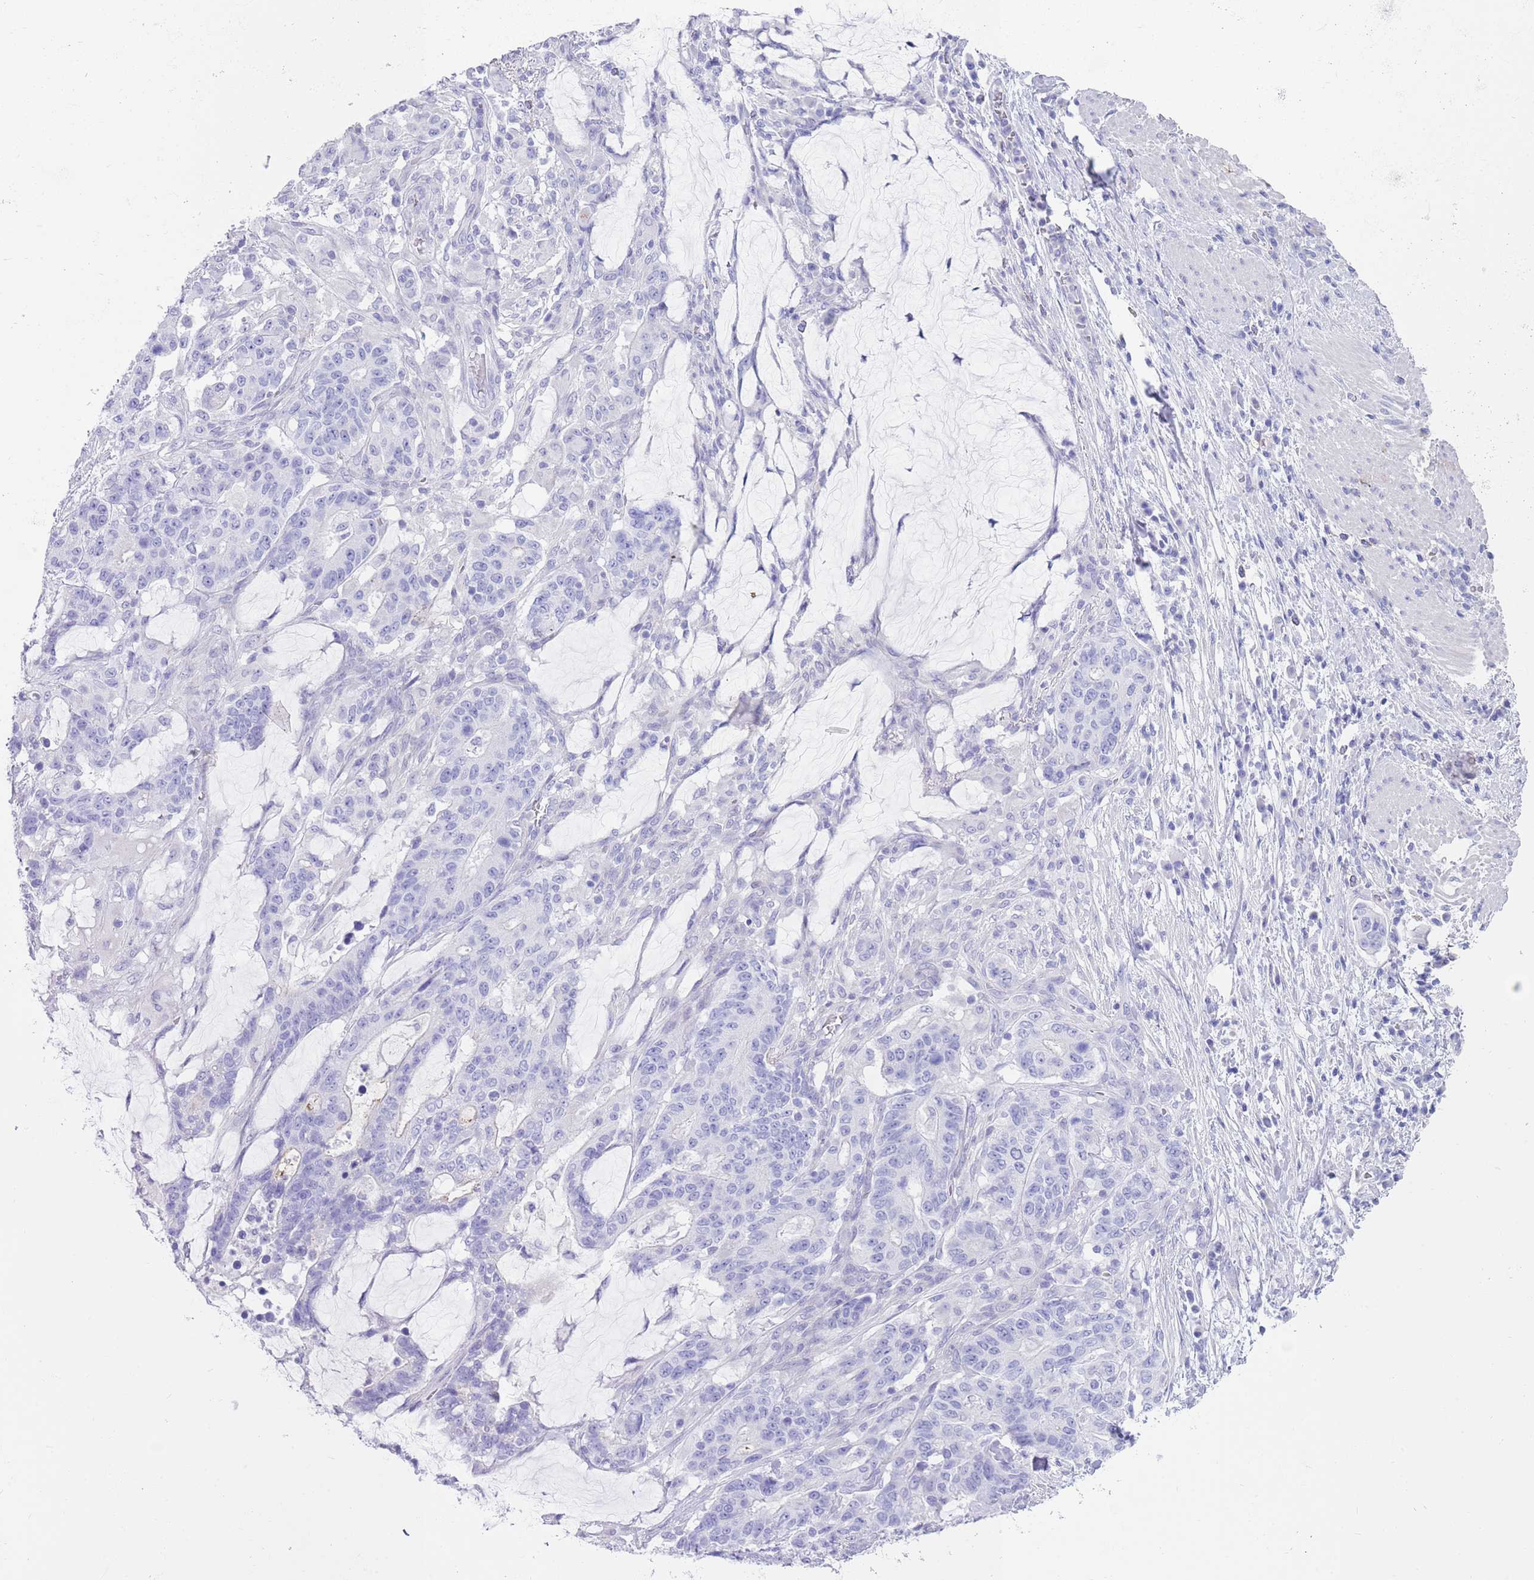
{"staining": {"intensity": "negative", "quantity": "none", "location": "none"}, "tissue": "stomach cancer", "cell_type": "Tumor cells", "image_type": "cancer", "snomed": [{"axis": "morphology", "description": "Normal tissue, NOS"}, {"axis": "morphology", "description": "Adenocarcinoma, NOS"}, {"axis": "topography", "description": "Stomach"}], "caption": "High power microscopy histopathology image of an immunohistochemistry histopathology image of stomach adenocarcinoma, revealing no significant expression in tumor cells.", "gene": "CPXM2", "patient": {"sex": "female", "age": 64}}